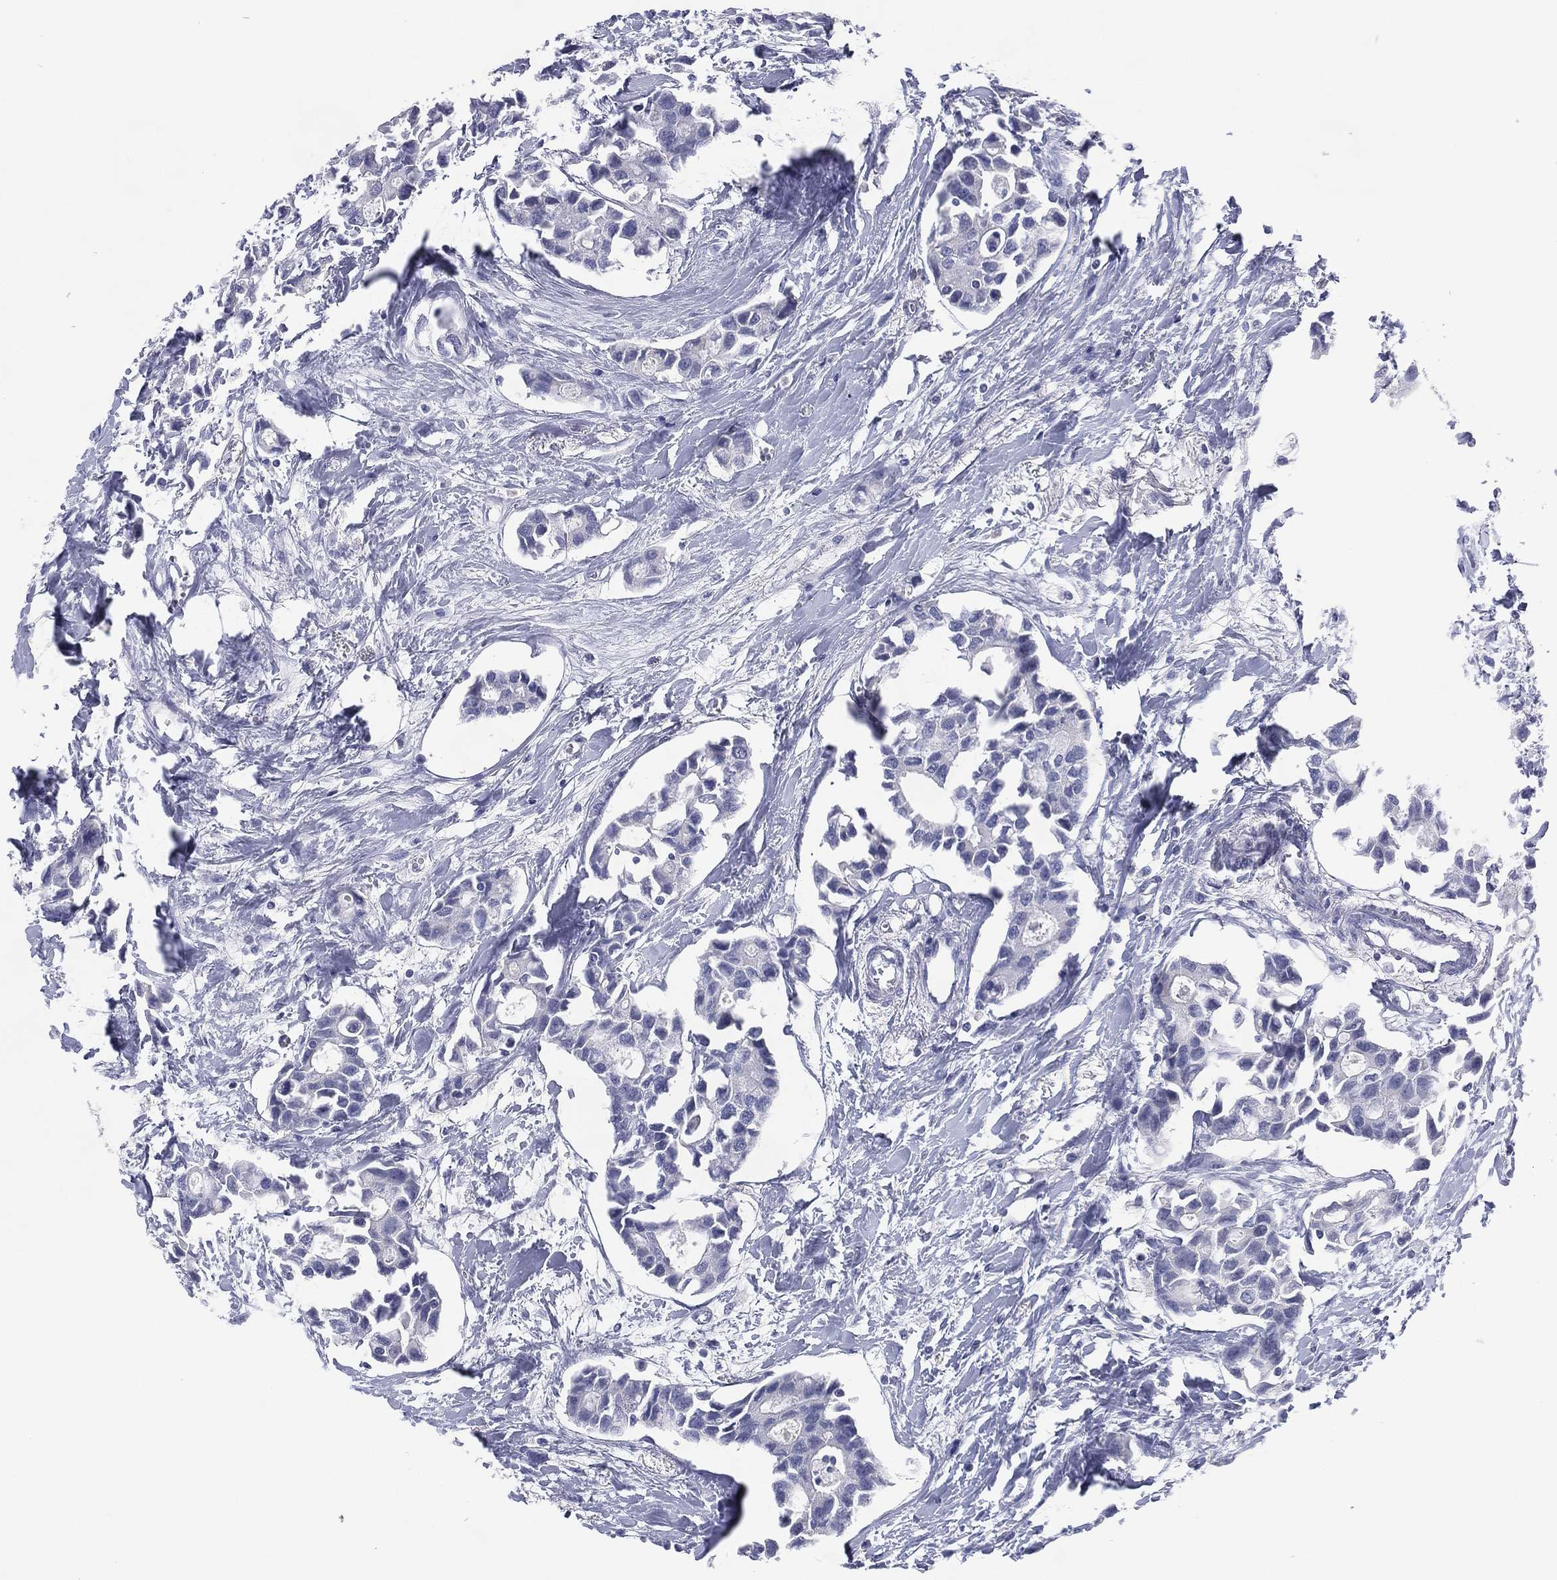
{"staining": {"intensity": "negative", "quantity": "none", "location": "none"}, "tissue": "breast cancer", "cell_type": "Tumor cells", "image_type": "cancer", "snomed": [{"axis": "morphology", "description": "Duct carcinoma"}, {"axis": "topography", "description": "Breast"}], "caption": "Tumor cells are negative for protein expression in human infiltrating ductal carcinoma (breast).", "gene": "KRT35", "patient": {"sex": "female", "age": 83}}